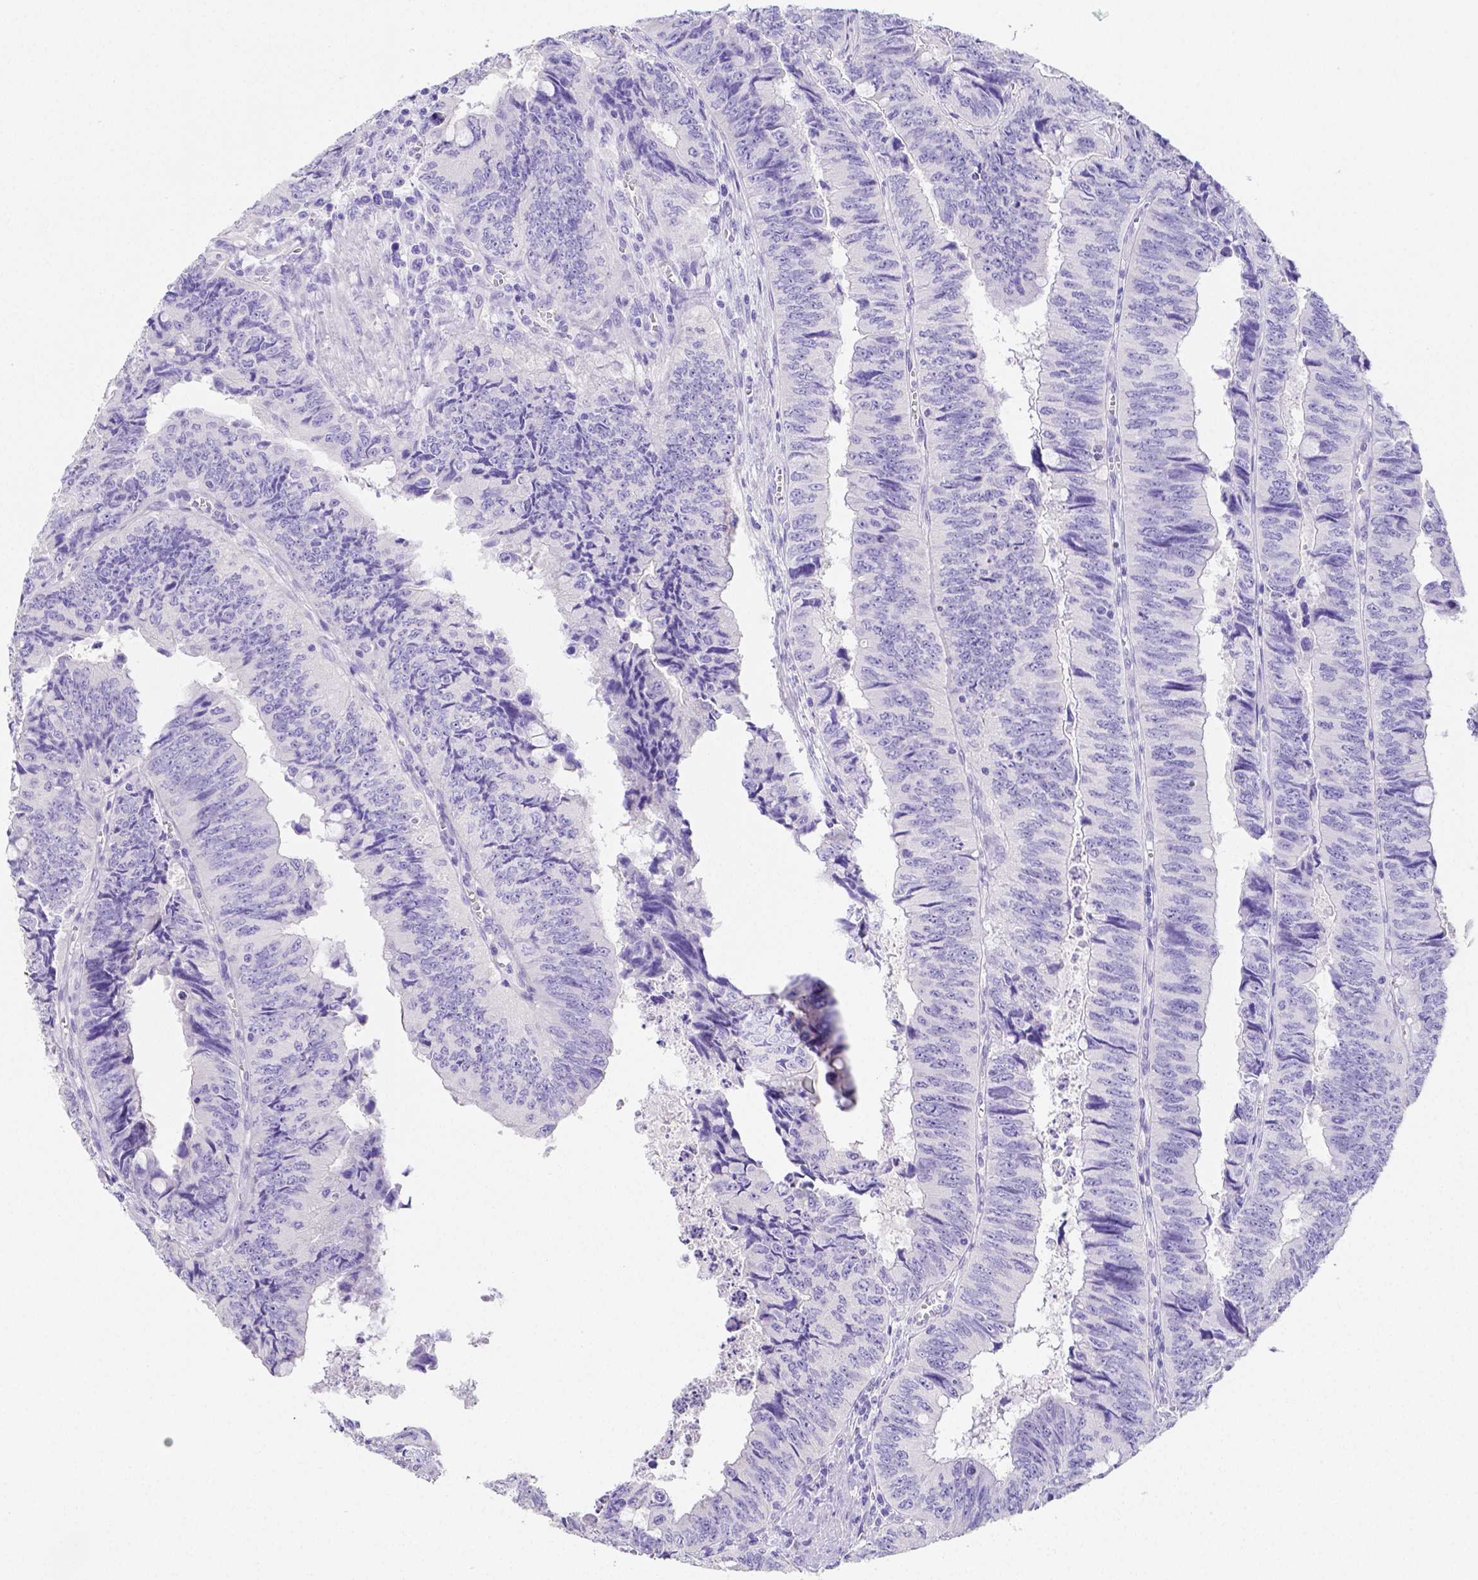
{"staining": {"intensity": "negative", "quantity": "none", "location": "none"}, "tissue": "colorectal cancer", "cell_type": "Tumor cells", "image_type": "cancer", "snomed": [{"axis": "morphology", "description": "Adenocarcinoma, NOS"}, {"axis": "topography", "description": "Colon"}], "caption": "This is a histopathology image of immunohistochemistry staining of colorectal cancer, which shows no positivity in tumor cells. The staining was performed using DAB (3,3'-diaminobenzidine) to visualize the protein expression in brown, while the nuclei were stained in blue with hematoxylin (Magnification: 20x).", "gene": "ARHGAP36", "patient": {"sex": "female", "age": 84}}